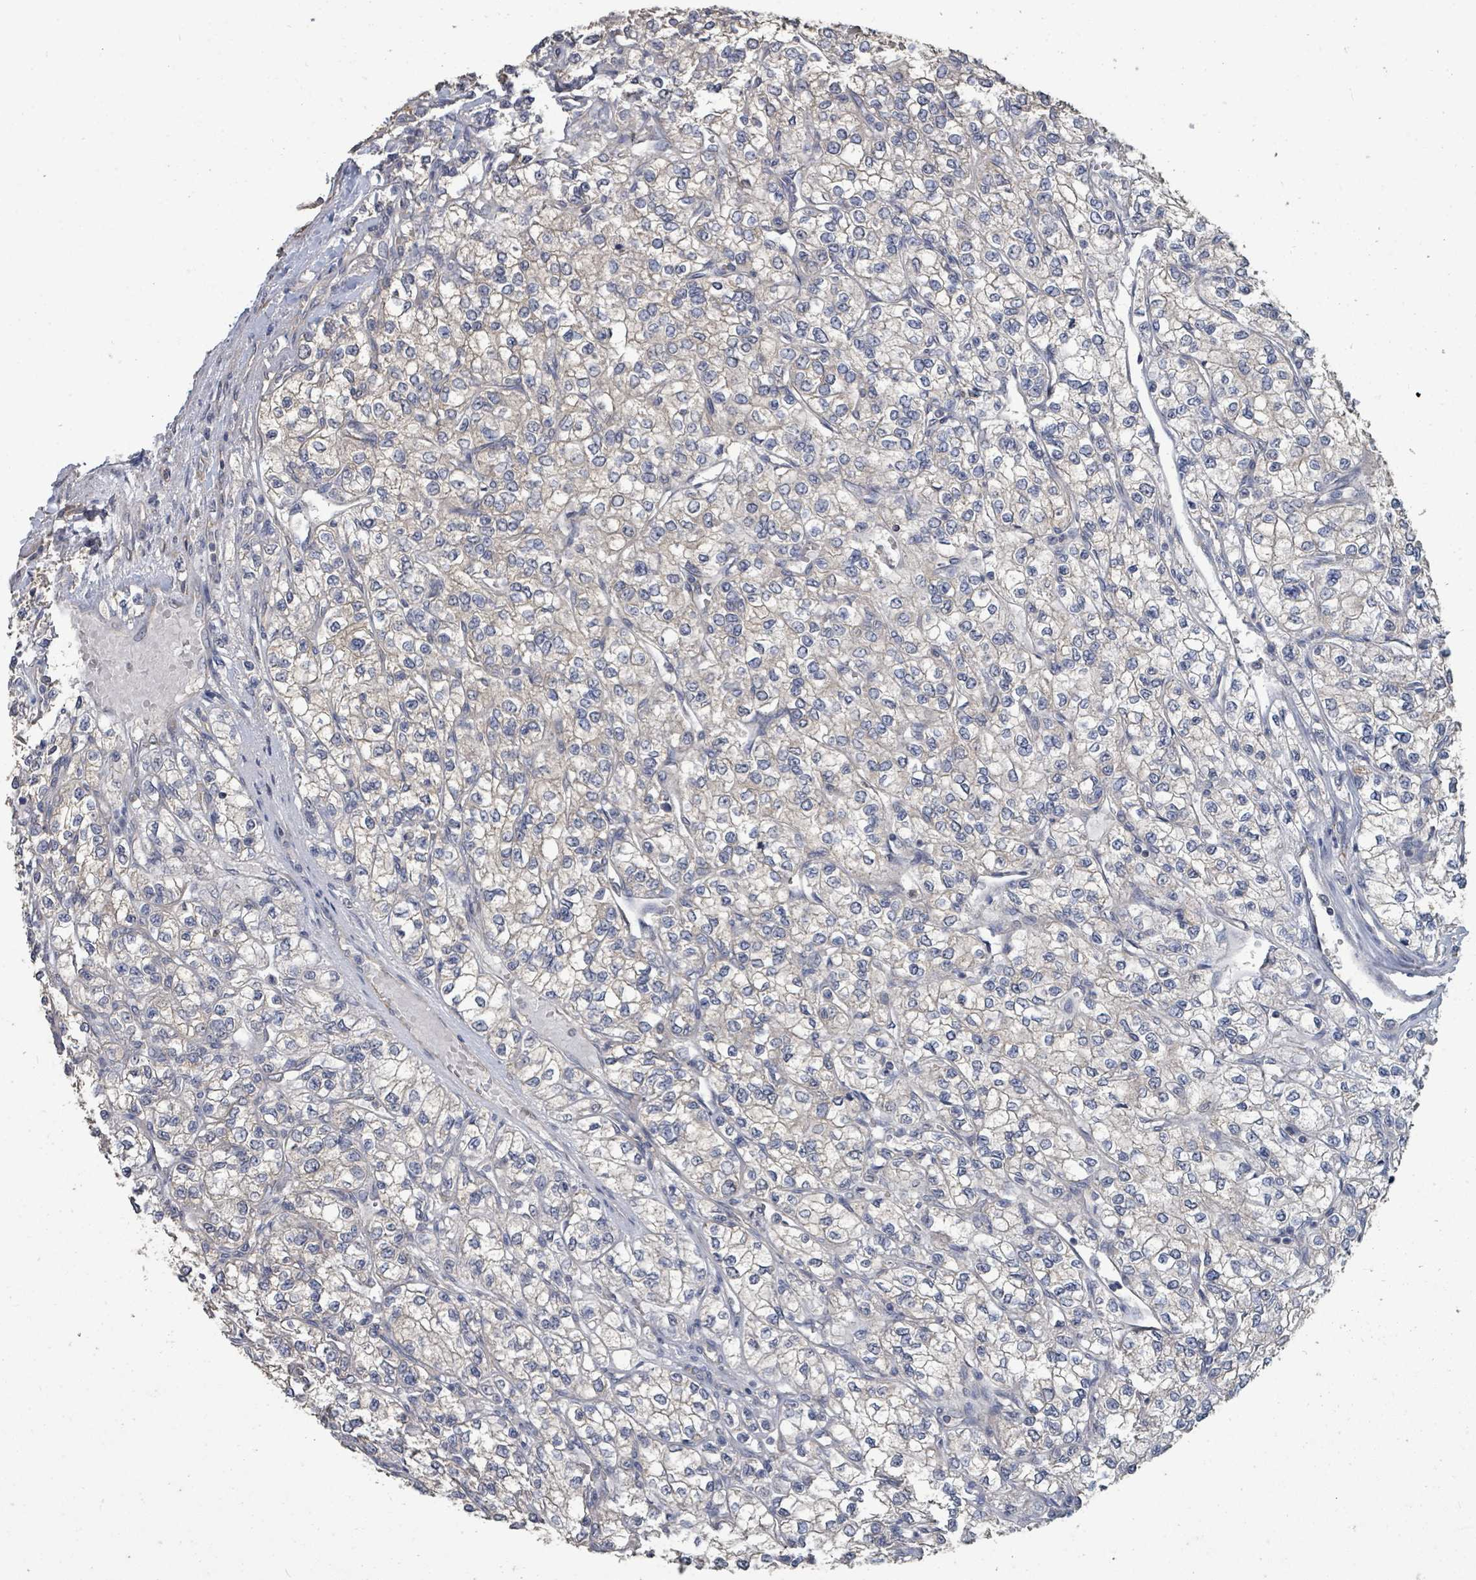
{"staining": {"intensity": "negative", "quantity": "none", "location": "none"}, "tissue": "renal cancer", "cell_type": "Tumor cells", "image_type": "cancer", "snomed": [{"axis": "morphology", "description": "Adenocarcinoma, NOS"}, {"axis": "topography", "description": "Kidney"}], "caption": "The immunohistochemistry (IHC) histopathology image has no significant expression in tumor cells of renal cancer (adenocarcinoma) tissue. (DAB immunohistochemistry (IHC) visualized using brightfield microscopy, high magnification).", "gene": "SLC9A7", "patient": {"sex": "male", "age": 80}}